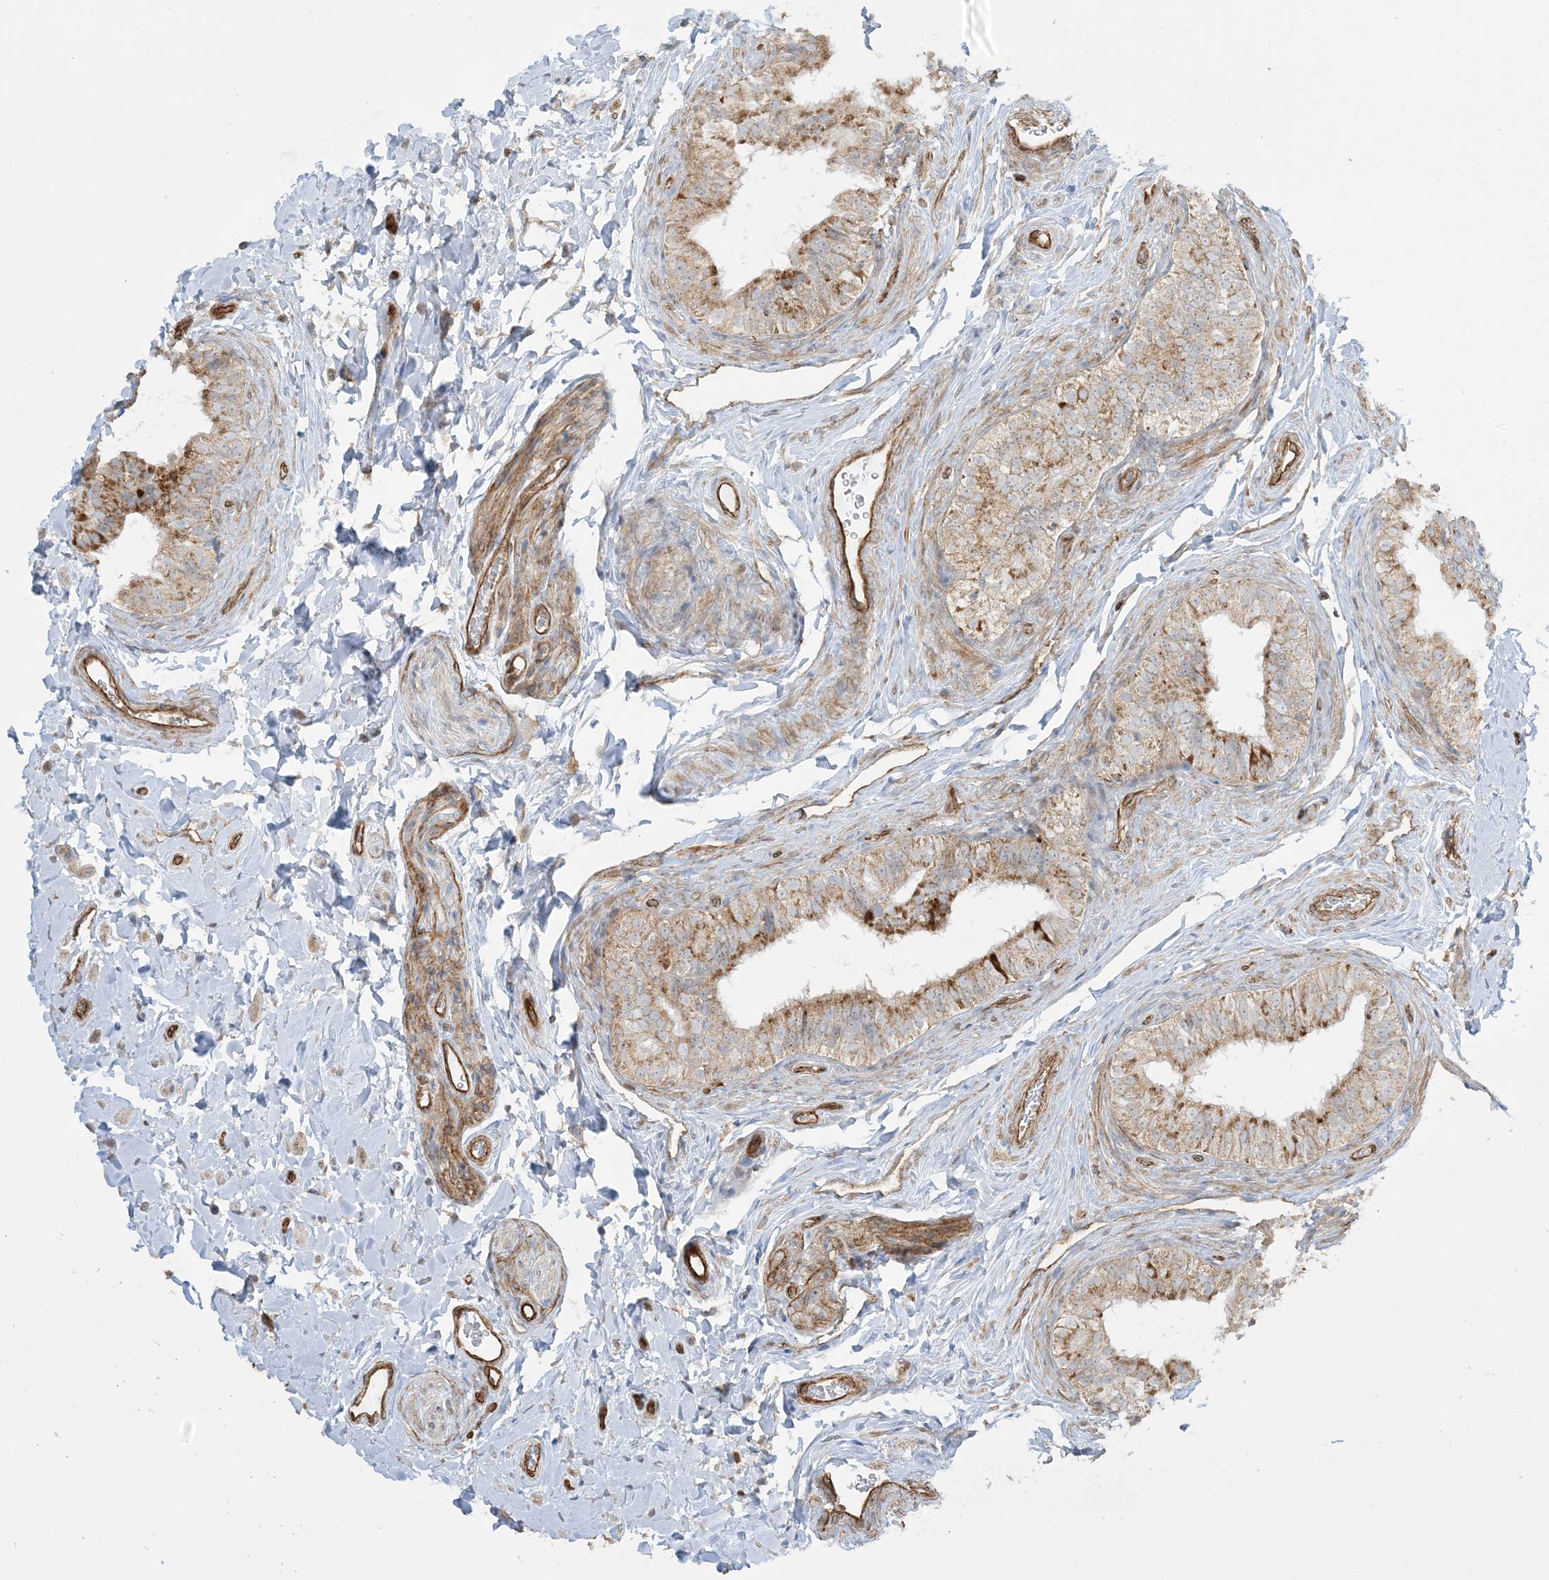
{"staining": {"intensity": "strong", "quantity": "25%-75%", "location": "cytoplasmic/membranous"}, "tissue": "epididymis", "cell_type": "Glandular cells", "image_type": "normal", "snomed": [{"axis": "morphology", "description": "Normal tissue, NOS"}, {"axis": "topography", "description": "Epididymis"}], "caption": "Protein staining of benign epididymis displays strong cytoplasmic/membranous staining in about 25%-75% of glandular cells.", "gene": "AGA", "patient": {"sex": "male", "age": 49}}